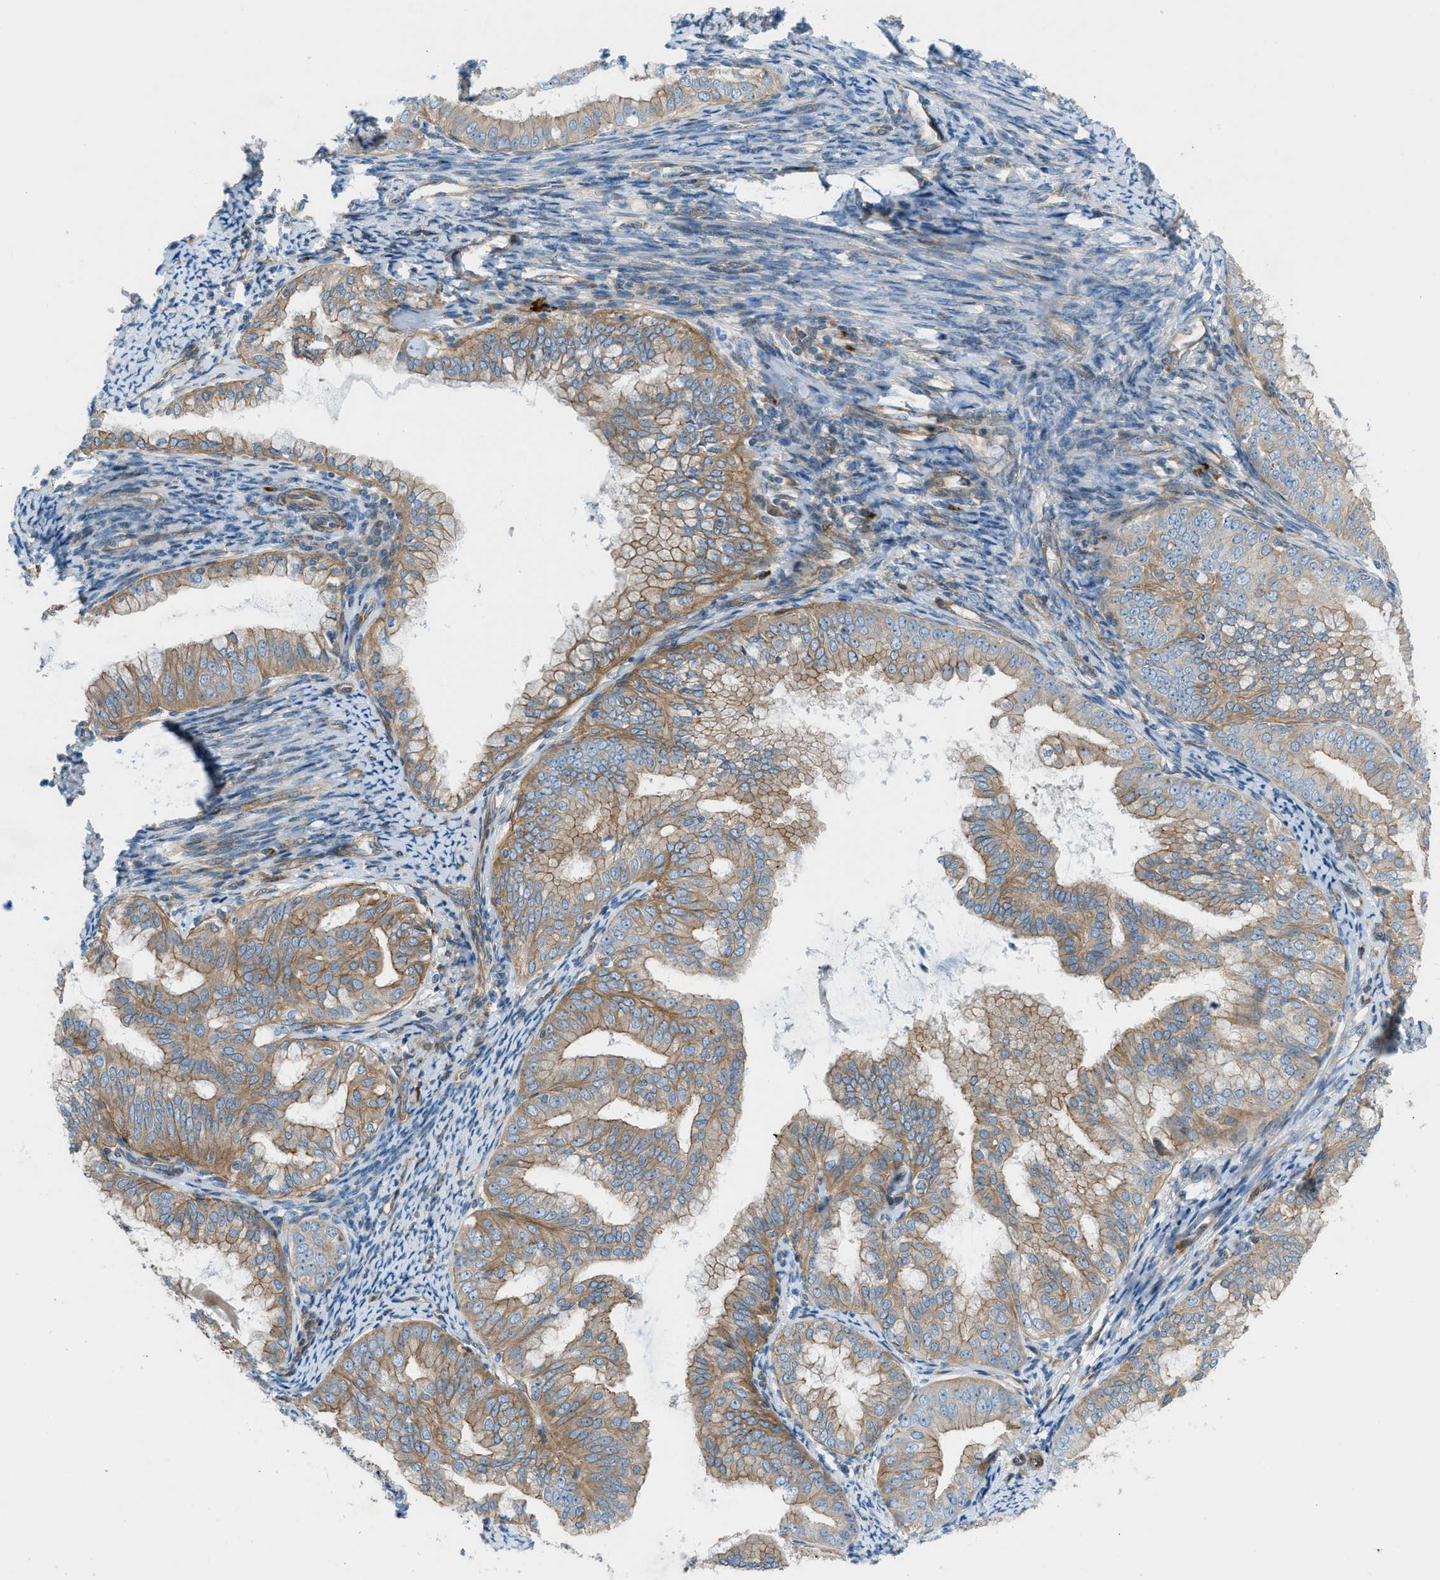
{"staining": {"intensity": "weak", "quantity": ">75%", "location": "cytoplasmic/membranous"}, "tissue": "endometrial cancer", "cell_type": "Tumor cells", "image_type": "cancer", "snomed": [{"axis": "morphology", "description": "Adenocarcinoma, NOS"}, {"axis": "topography", "description": "Endometrium"}], "caption": "Immunohistochemical staining of human endometrial cancer shows low levels of weak cytoplasmic/membranous protein staining in about >75% of tumor cells.", "gene": "DMAC1", "patient": {"sex": "female", "age": 63}}